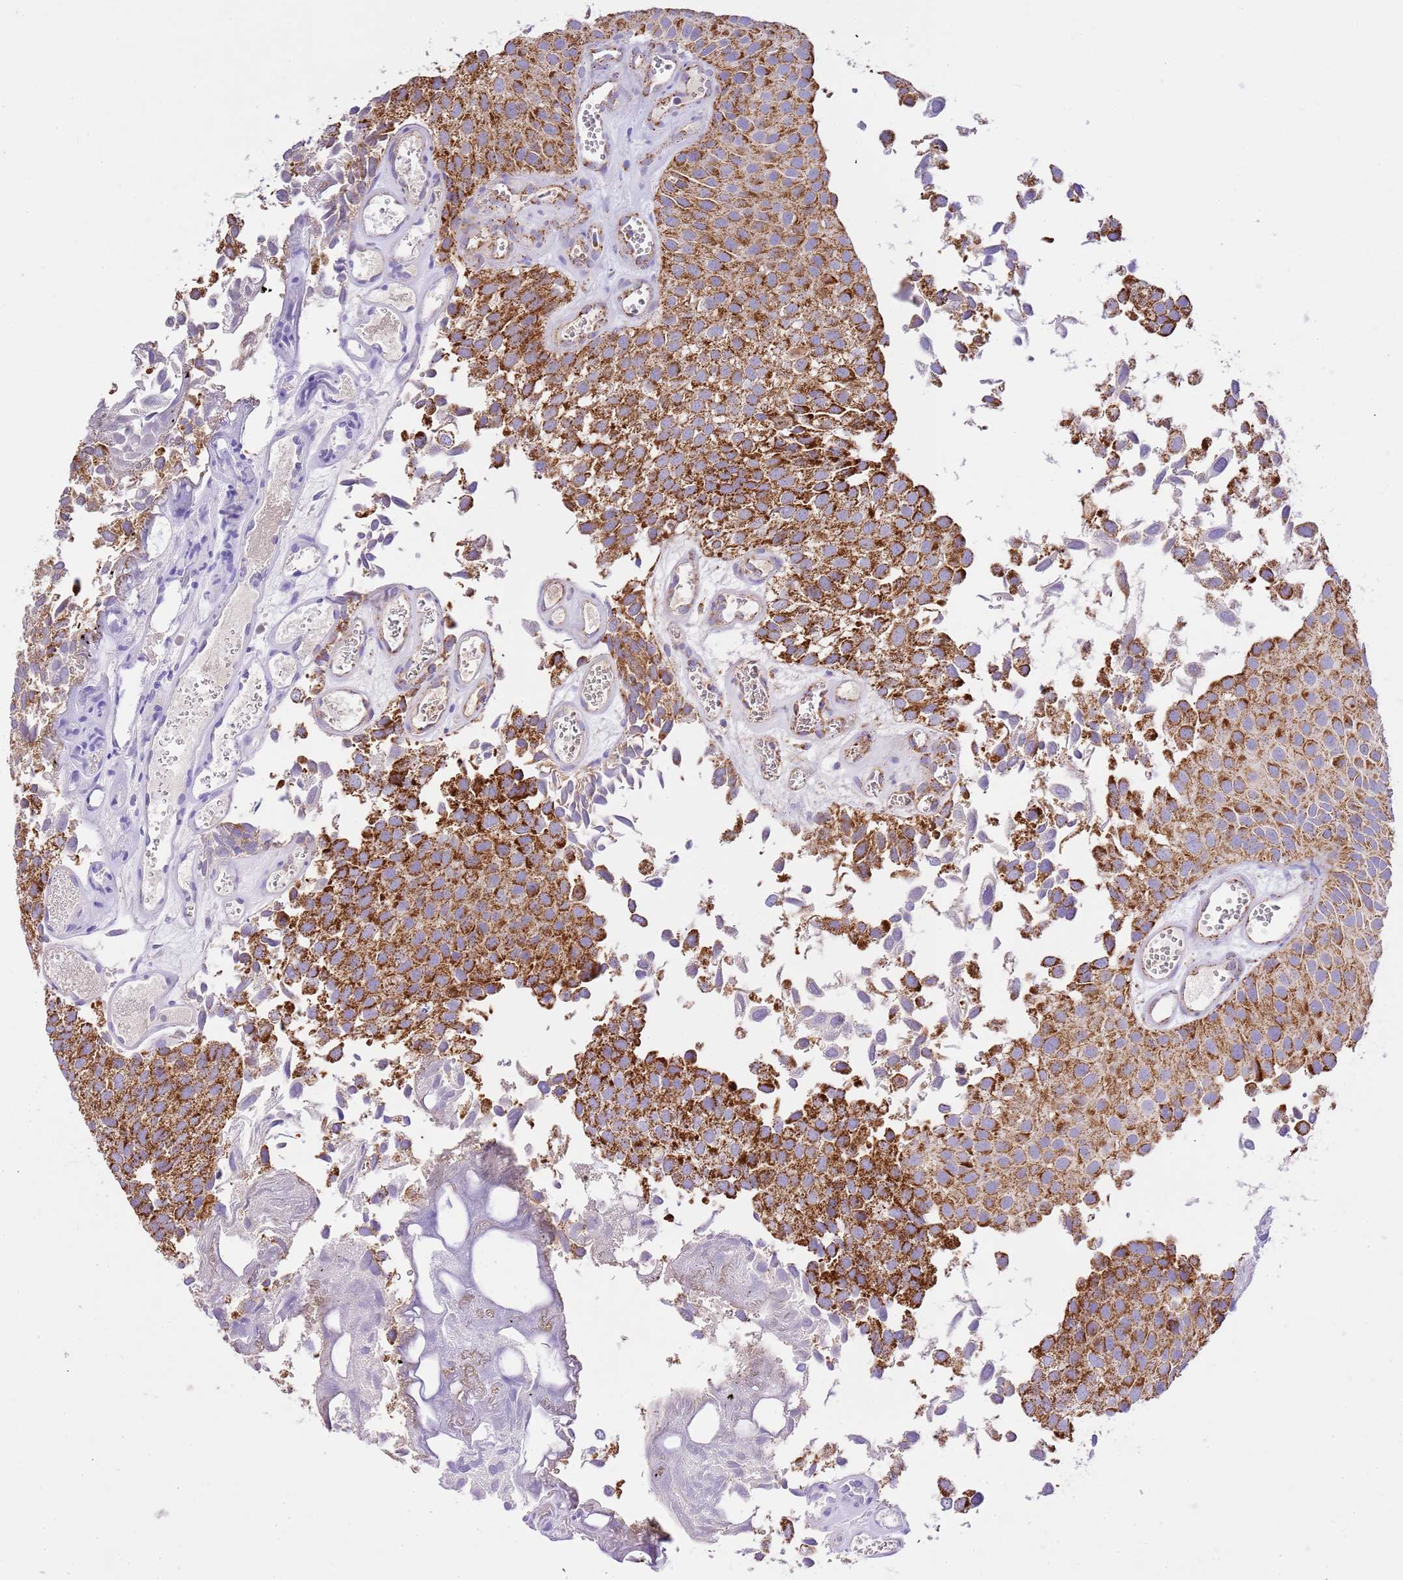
{"staining": {"intensity": "strong", "quantity": ">75%", "location": "cytoplasmic/membranous"}, "tissue": "urothelial cancer", "cell_type": "Tumor cells", "image_type": "cancer", "snomed": [{"axis": "morphology", "description": "Urothelial carcinoma, Low grade"}, {"axis": "topography", "description": "Urinary bladder"}], "caption": "A high amount of strong cytoplasmic/membranous positivity is seen in approximately >75% of tumor cells in urothelial carcinoma (low-grade) tissue. (DAB (3,3'-diaminobenzidine) = brown stain, brightfield microscopy at high magnification).", "gene": "ZBTB39", "patient": {"sex": "male", "age": 88}}